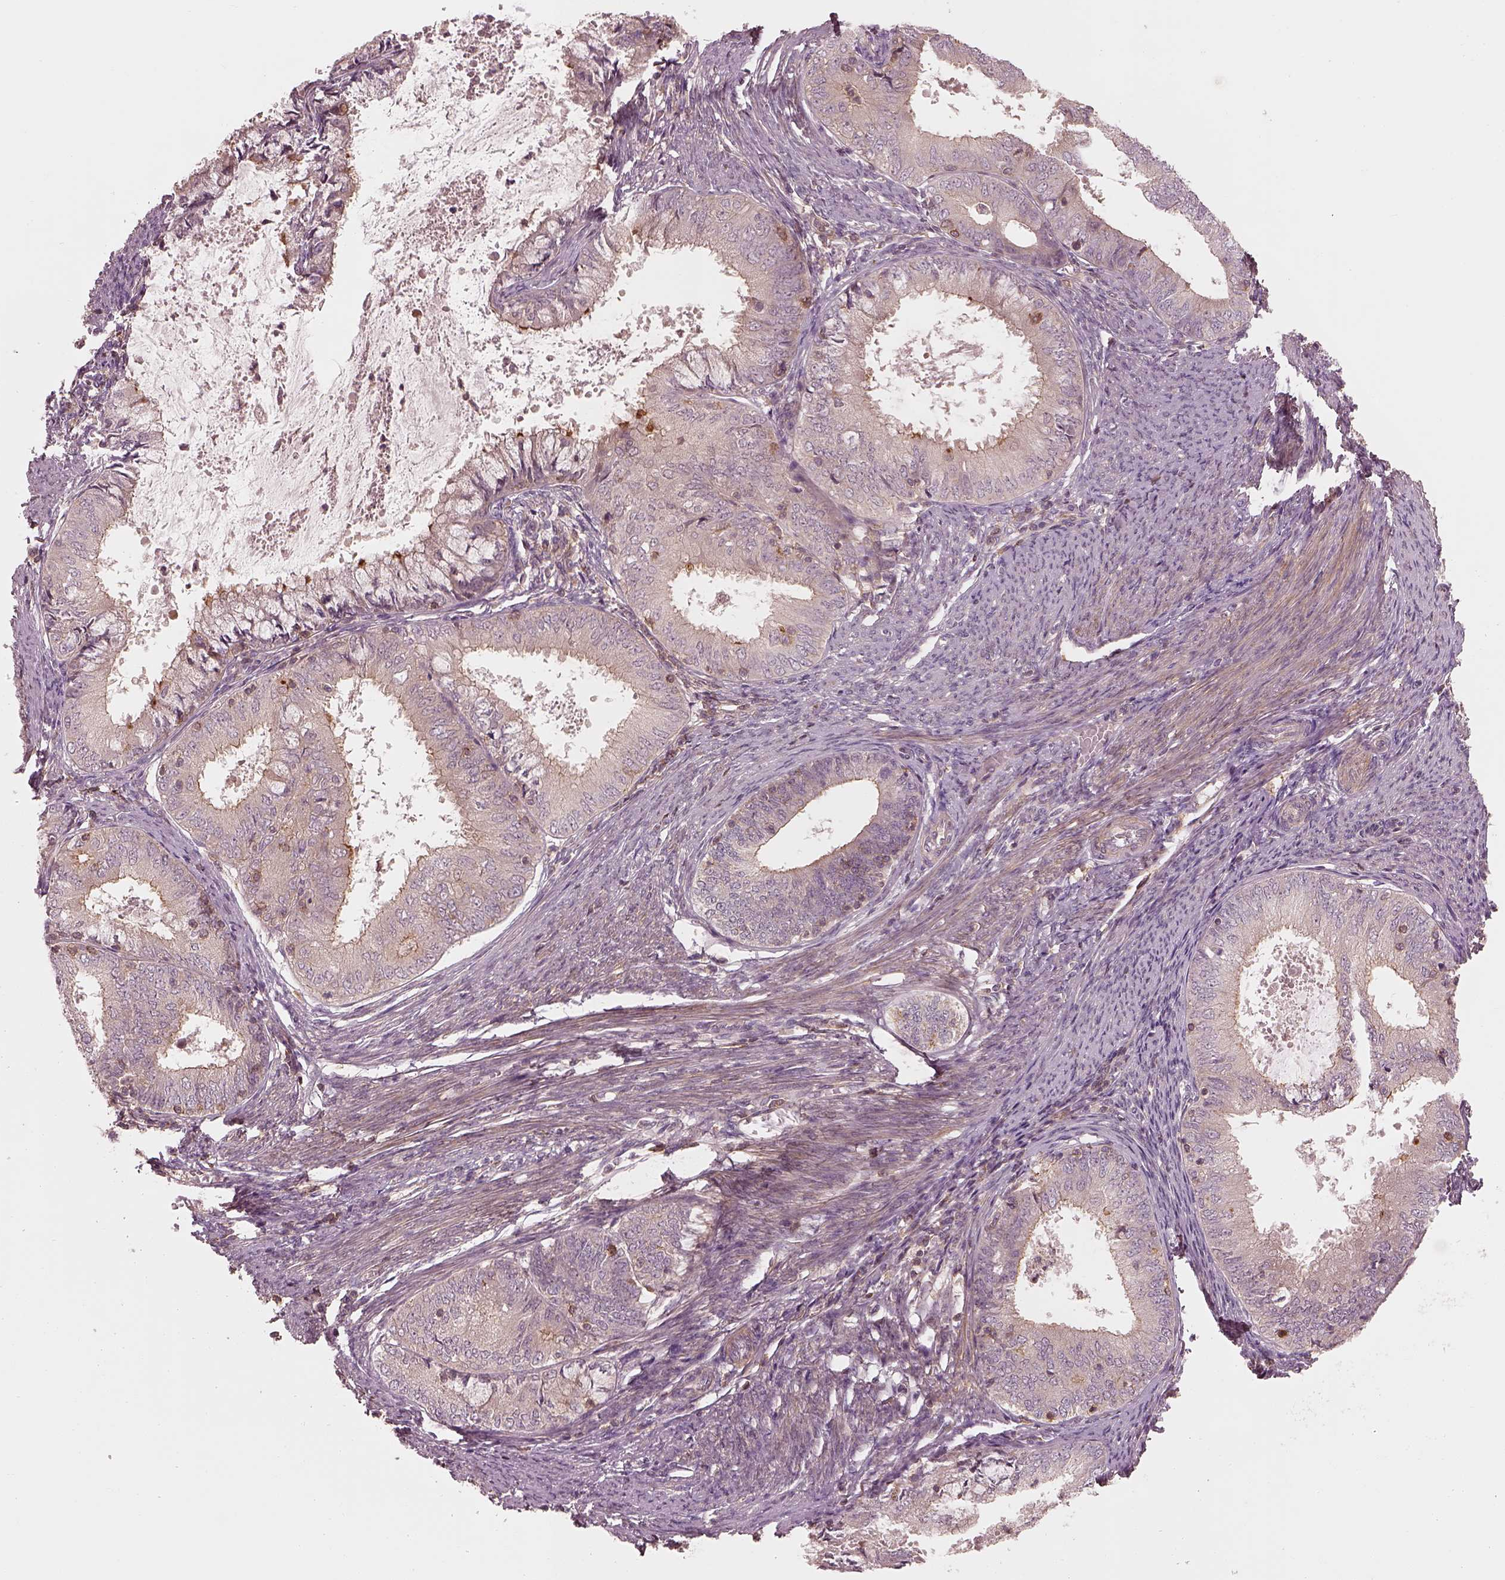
{"staining": {"intensity": "moderate", "quantity": "<25%", "location": "cytoplasmic/membranous"}, "tissue": "endometrial cancer", "cell_type": "Tumor cells", "image_type": "cancer", "snomed": [{"axis": "morphology", "description": "Adenocarcinoma, NOS"}, {"axis": "topography", "description": "Endometrium"}], "caption": "Protein analysis of endometrial cancer (adenocarcinoma) tissue reveals moderate cytoplasmic/membranous staining in approximately <25% of tumor cells.", "gene": "FAM107B", "patient": {"sex": "female", "age": 57}}